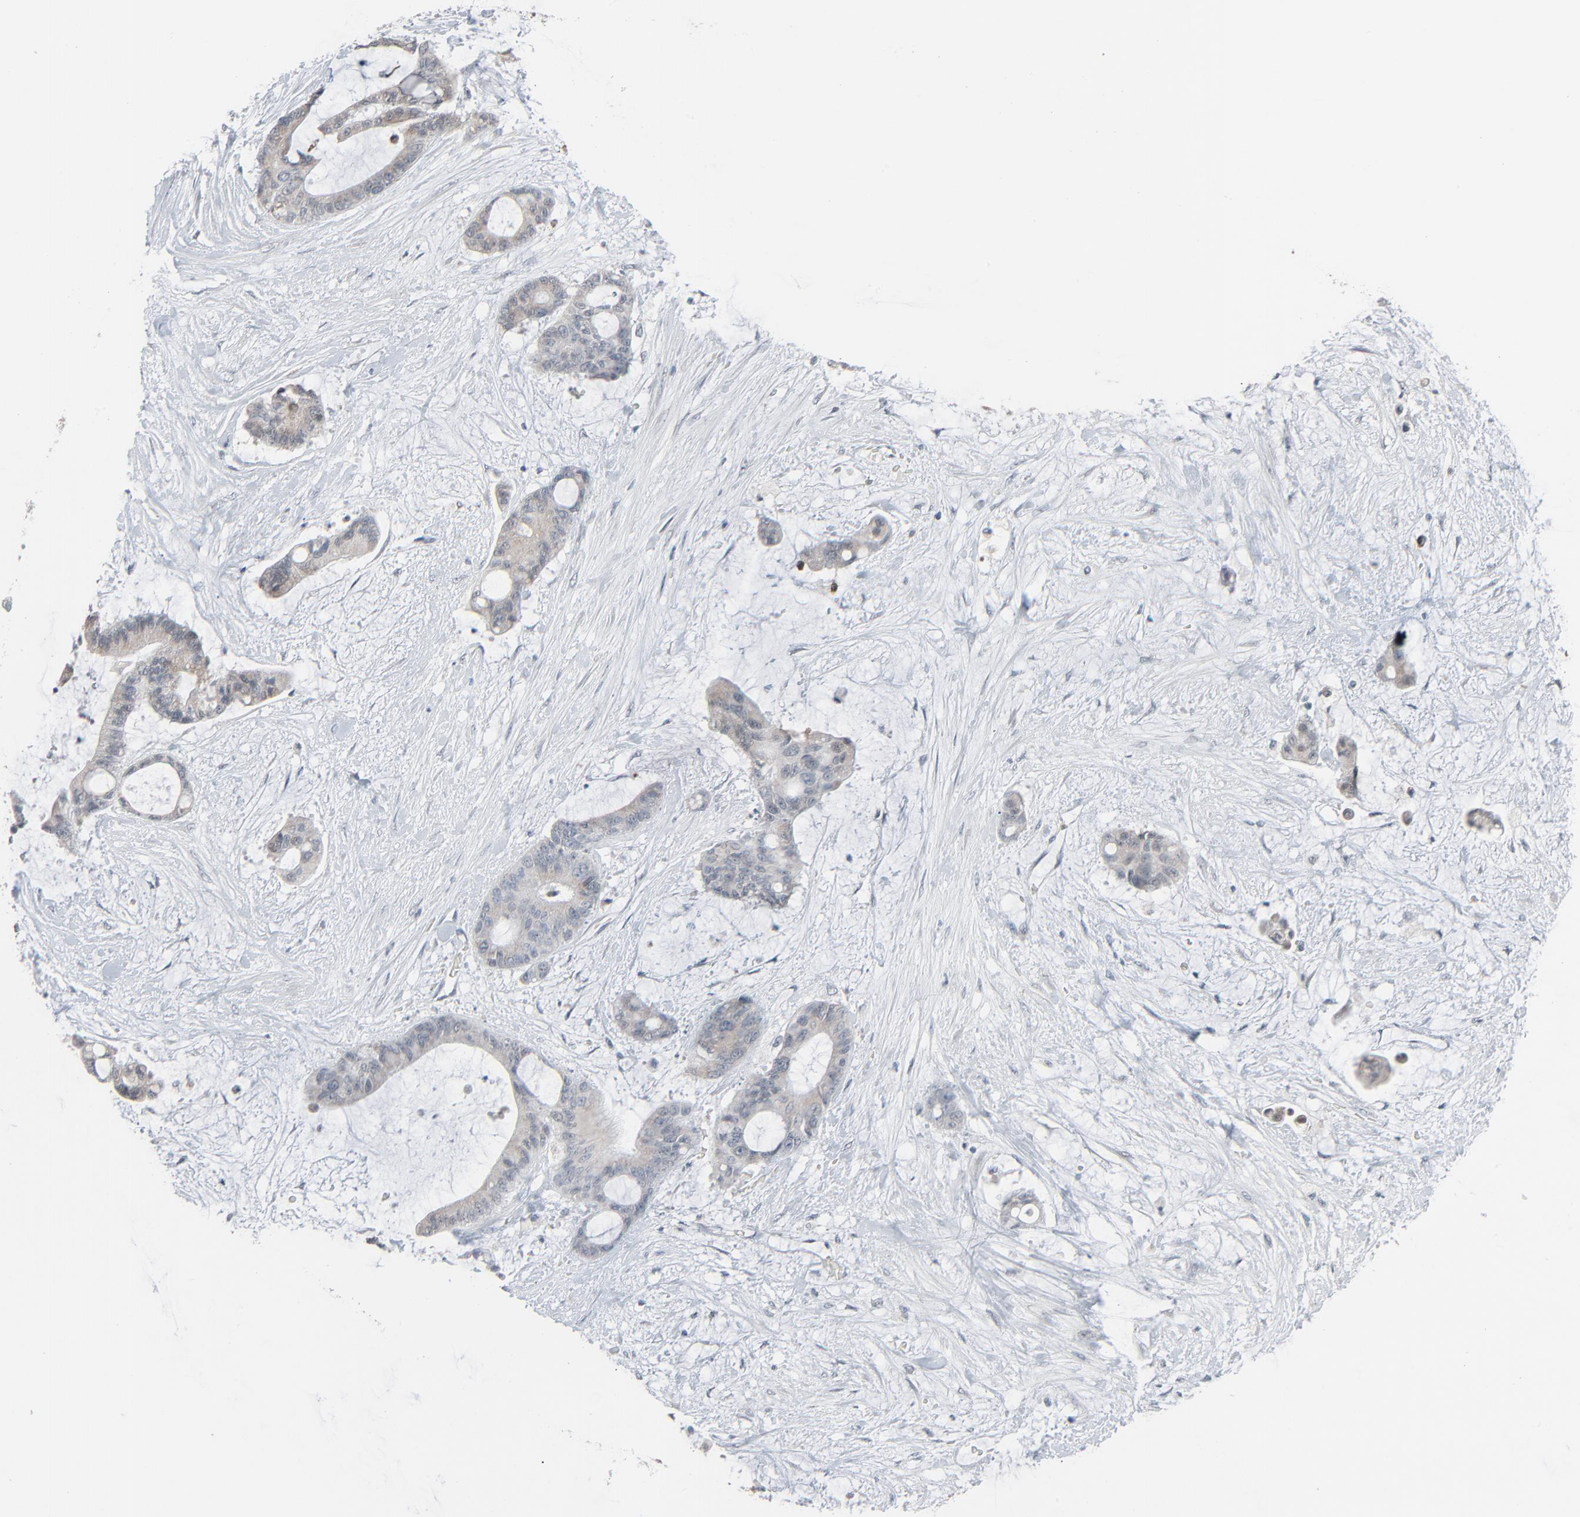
{"staining": {"intensity": "weak", "quantity": ">75%", "location": "cytoplasmic/membranous"}, "tissue": "liver cancer", "cell_type": "Tumor cells", "image_type": "cancer", "snomed": [{"axis": "morphology", "description": "Cholangiocarcinoma"}, {"axis": "topography", "description": "Liver"}], "caption": "The immunohistochemical stain labels weak cytoplasmic/membranous staining in tumor cells of liver cancer (cholangiocarcinoma) tissue.", "gene": "SAGE1", "patient": {"sex": "female", "age": 73}}